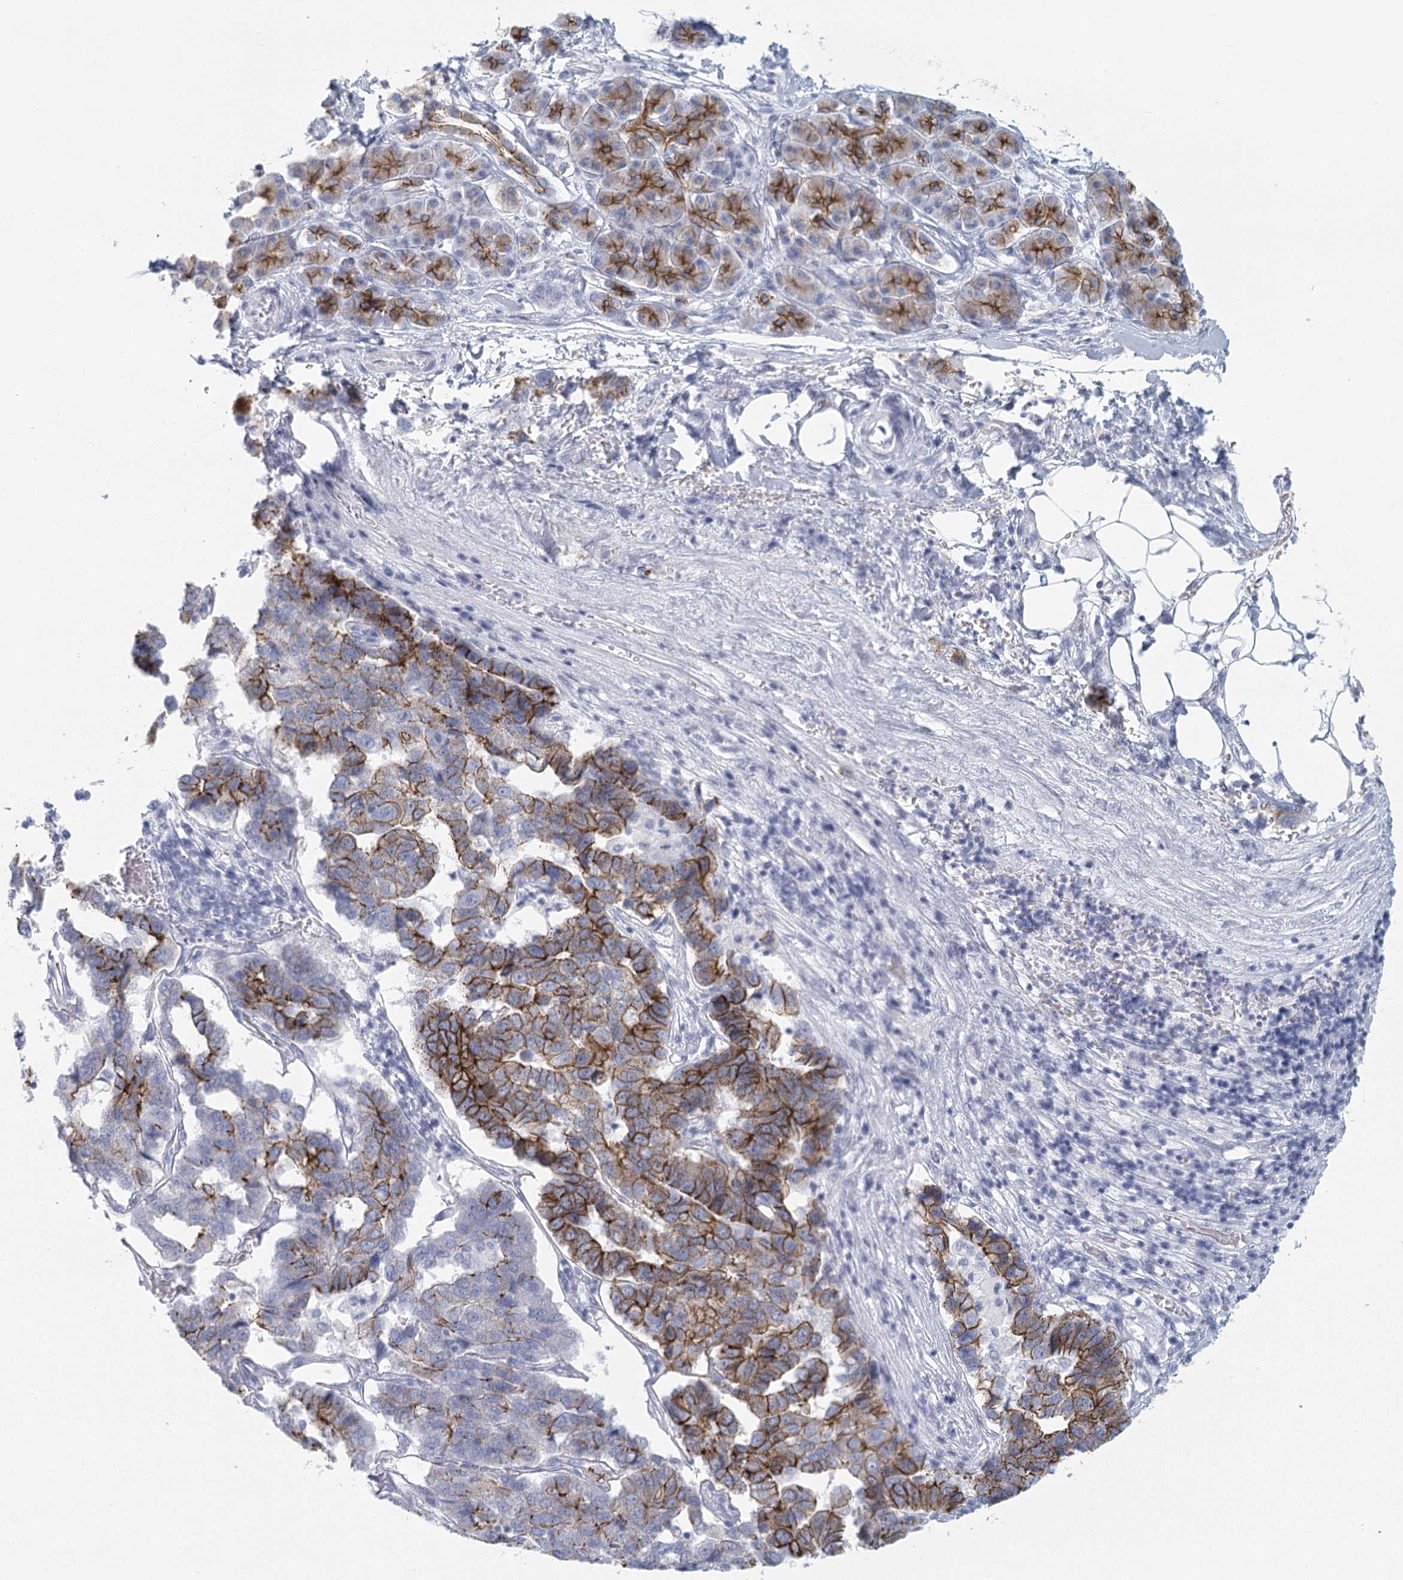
{"staining": {"intensity": "moderate", "quantity": "25%-75%", "location": "cytoplasmic/membranous"}, "tissue": "pancreatic cancer", "cell_type": "Tumor cells", "image_type": "cancer", "snomed": [{"axis": "morphology", "description": "Adenocarcinoma, NOS"}, {"axis": "topography", "description": "Pancreas"}], "caption": "Pancreatic adenocarcinoma stained for a protein (brown) demonstrates moderate cytoplasmic/membranous positive staining in about 25%-75% of tumor cells.", "gene": "WNT8B", "patient": {"sex": "female", "age": 61}}